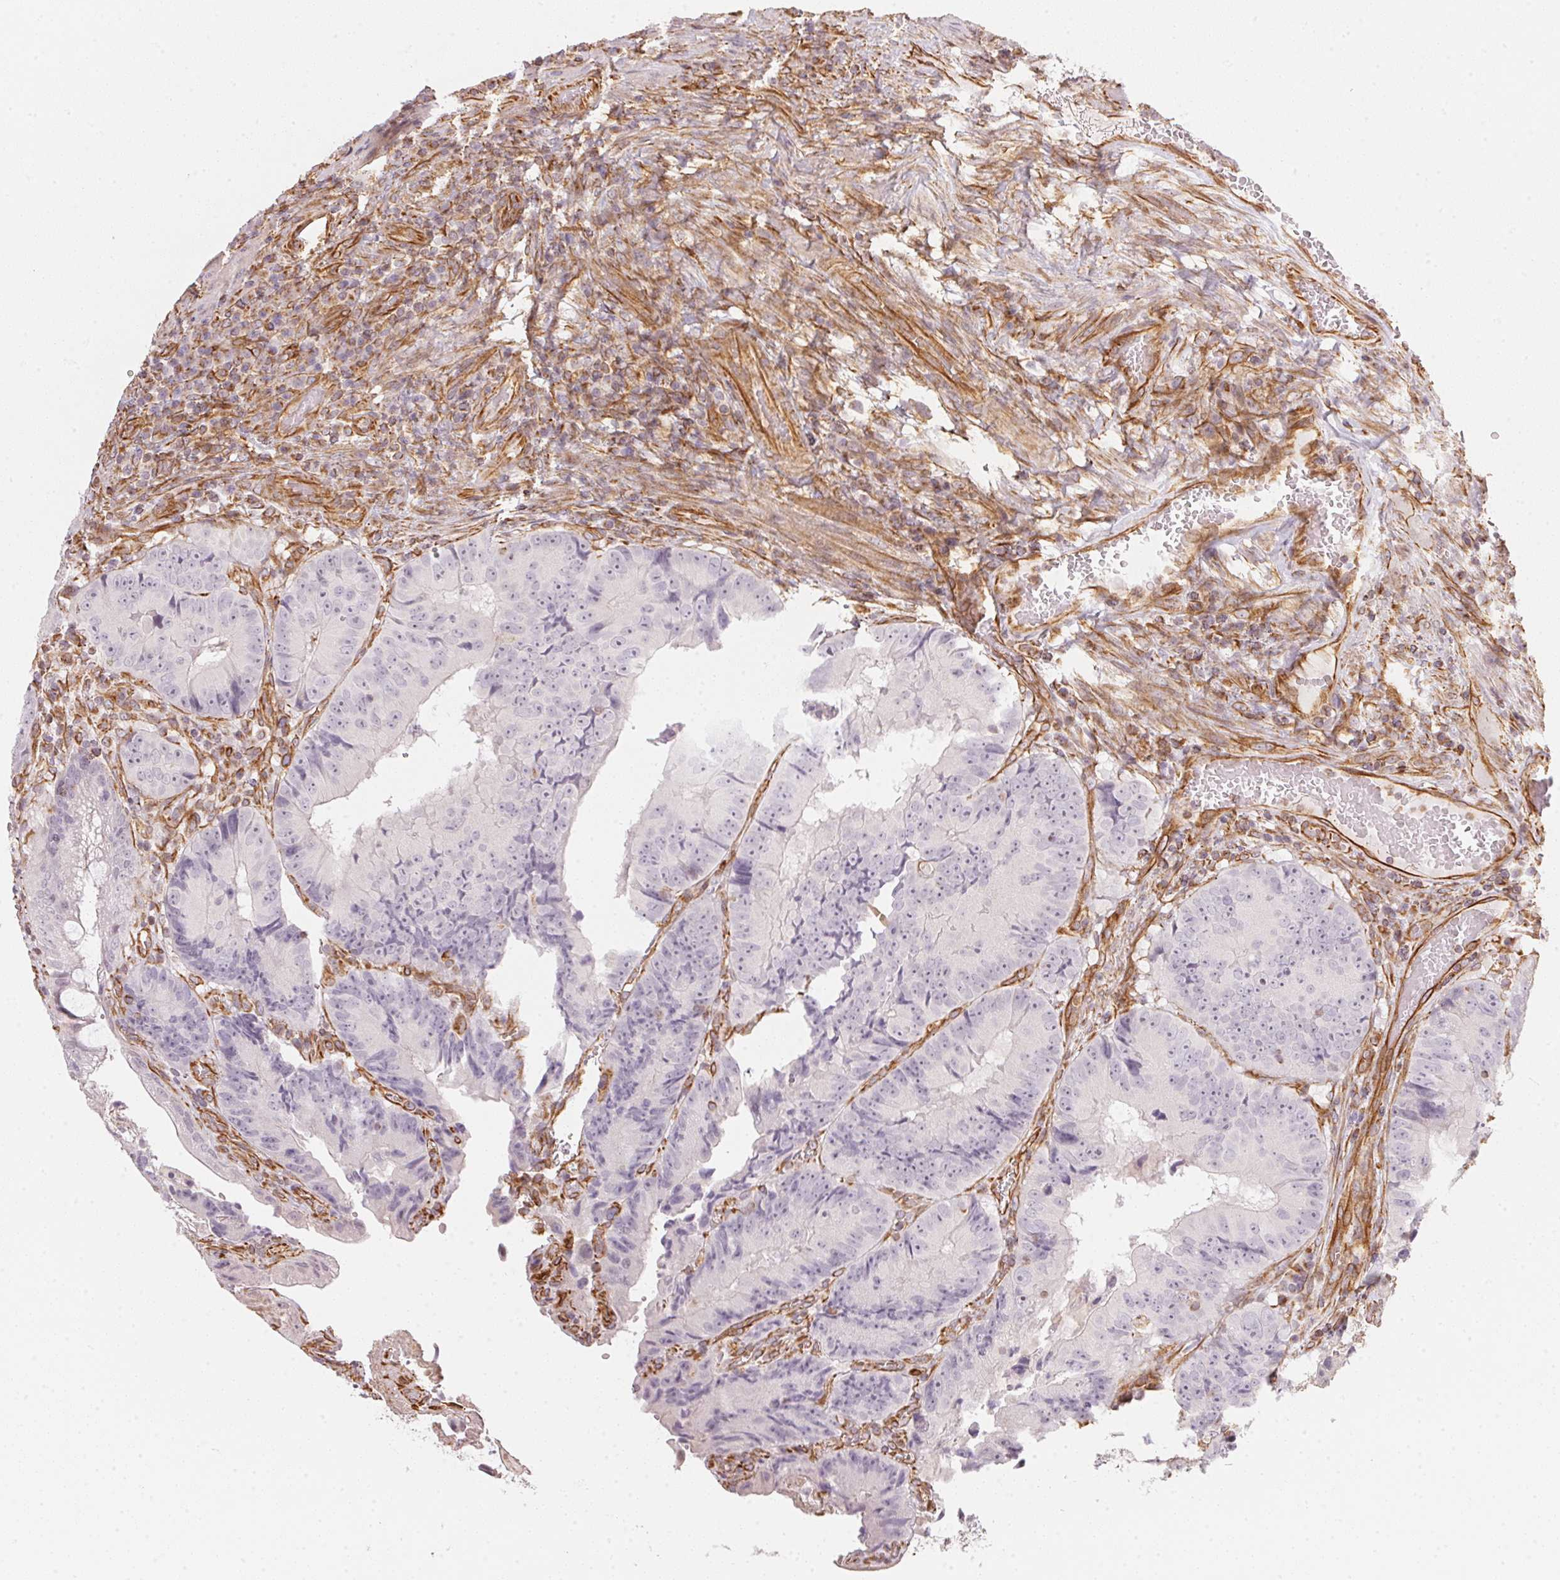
{"staining": {"intensity": "negative", "quantity": "none", "location": "none"}, "tissue": "colorectal cancer", "cell_type": "Tumor cells", "image_type": "cancer", "snomed": [{"axis": "morphology", "description": "Adenocarcinoma, NOS"}, {"axis": "topography", "description": "Colon"}], "caption": "The micrograph displays no significant staining in tumor cells of adenocarcinoma (colorectal).", "gene": "FOXR2", "patient": {"sex": "female", "age": 86}}